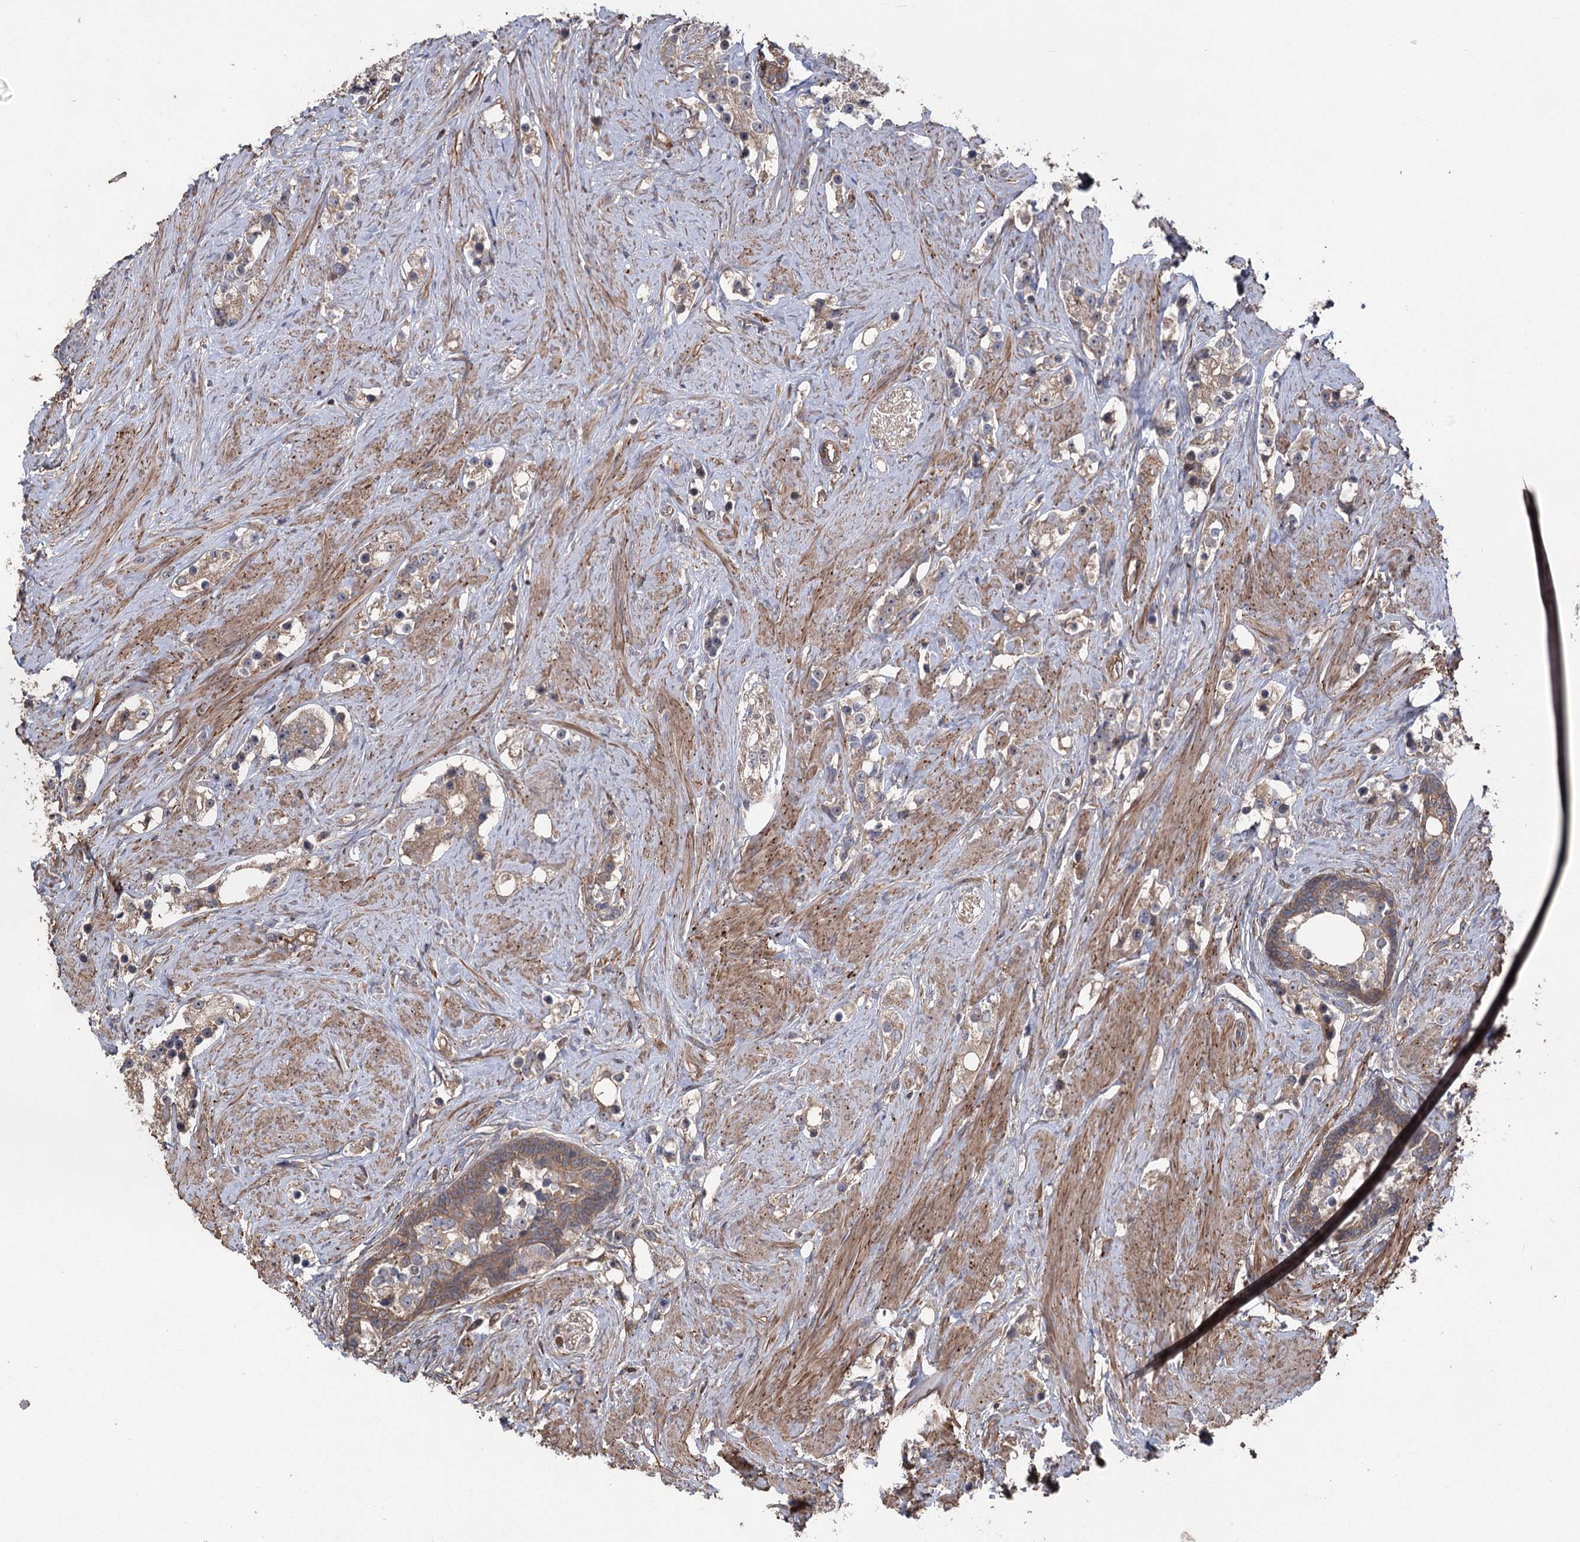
{"staining": {"intensity": "weak", "quantity": ">75%", "location": "cytoplasmic/membranous"}, "tissue": "prostate cancer", "cell_type": "Tumor cells", "image_type": "cancer", "snomed": [{"axis": "morphology", "description": "Adenocarcinoma, High grade"}, {"axis": "topography", "description": "Prostate"}], "caption": "Immunohistochemistry micrograph of human prostate adenocarcinoma (high-grade) stained for a protein (brown), which demonstrates low levels of weak cytoplasmic/membranous positivity in approximately >75% of tumor cells.", "gene": "LARS2", "patient": {"sex": "male", "age": 63}}